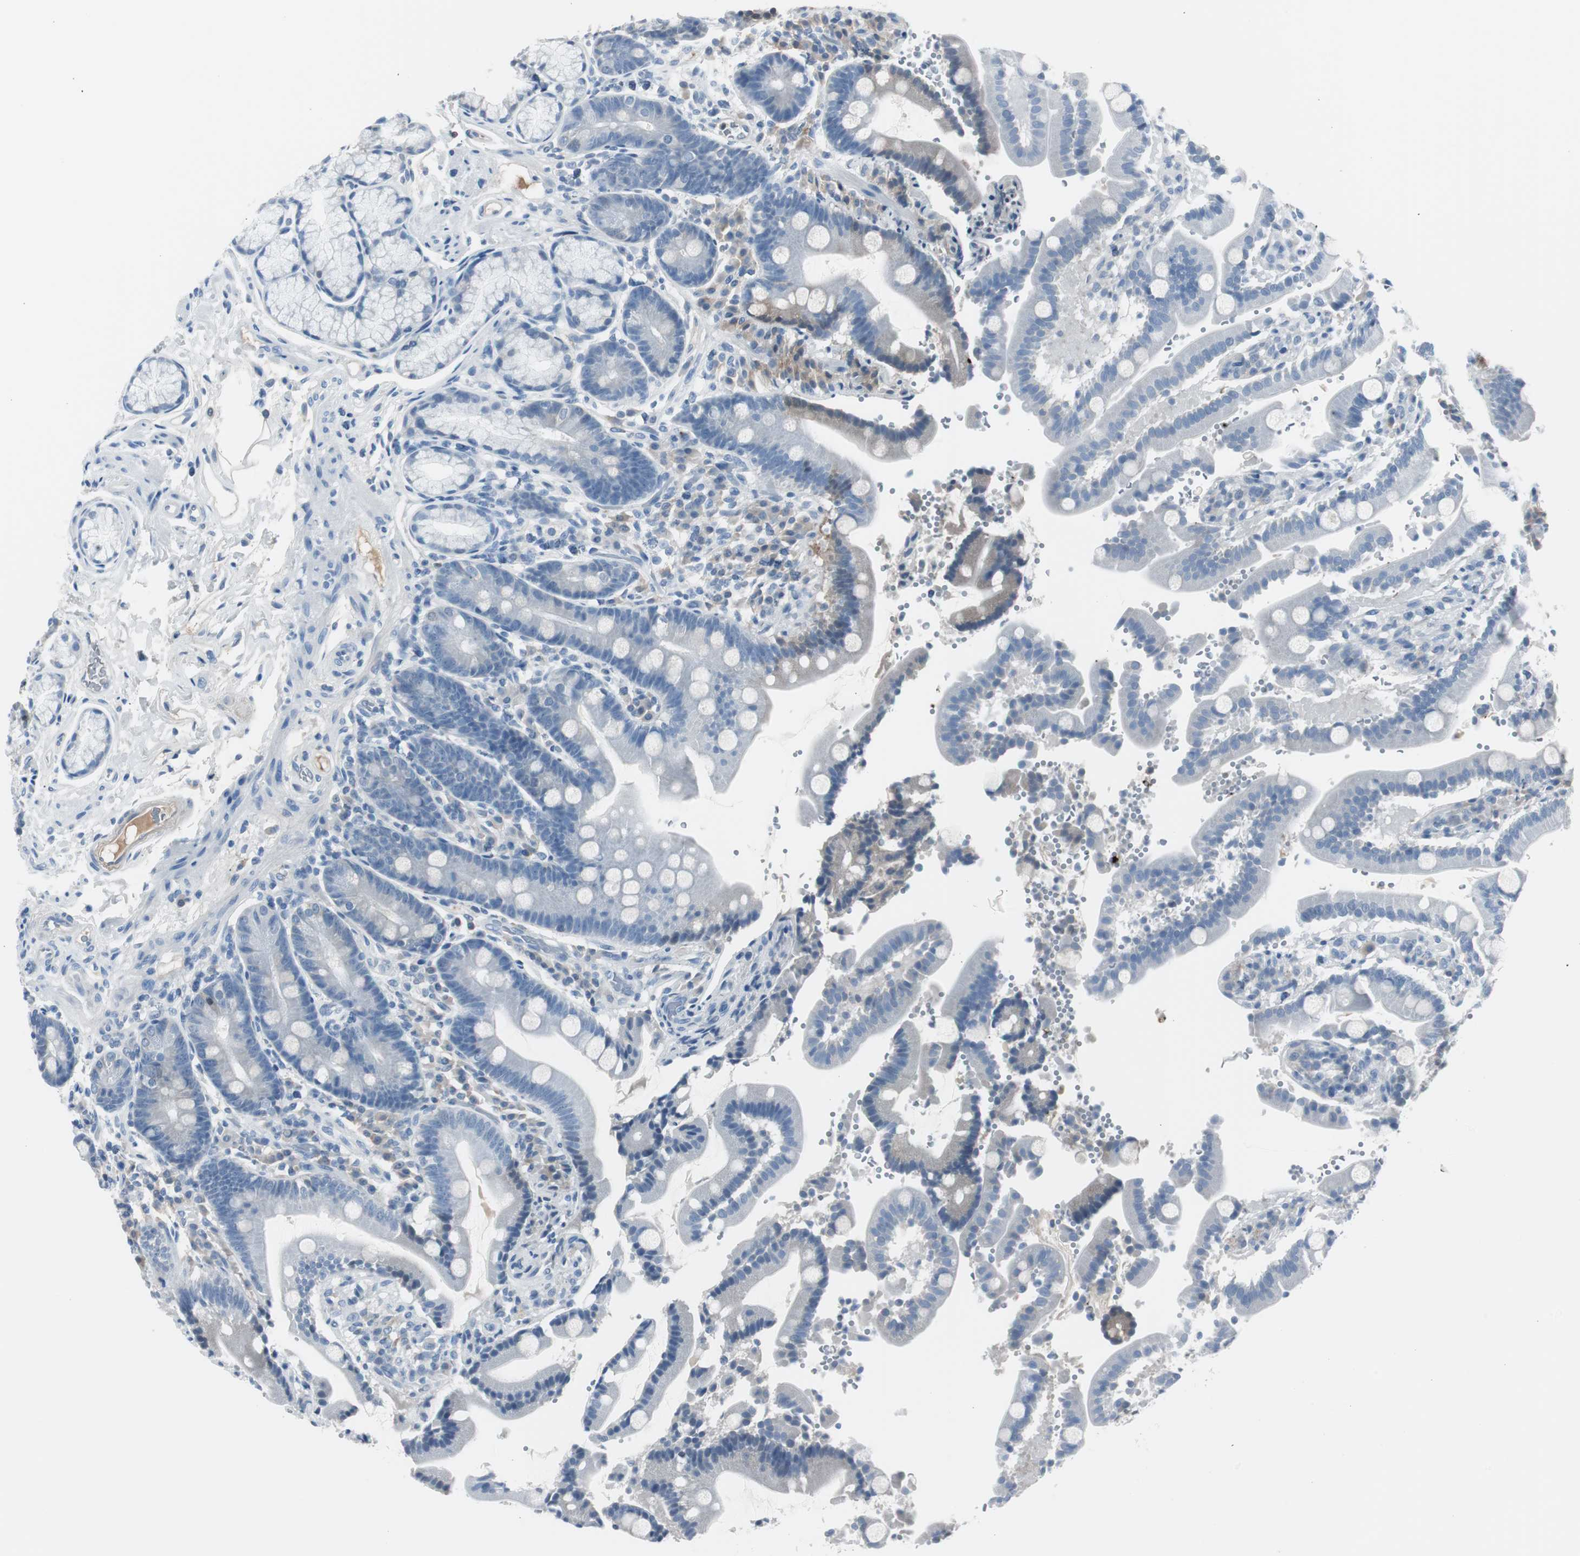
{"staining": {"intensity": "negative", "quantity": "none", "location": "none"}, "tissue": "duodenum", "cell_type": "Glandular cells", "image_type": "normal", "snomed": [{"axis": "morphology", "description": "Normal tissue, NOS"}, {"axis": "topography", "description": "Small intestine, NOS"}], "caption": "Immunohistochemistry photomicrograph of unremarkable duodenum: human duodenum stained with DAB demonstrates no significant protein staining in glandular cells.", "gene": "SERPINF1", "patient": {"sex": "female", "age": 71}}